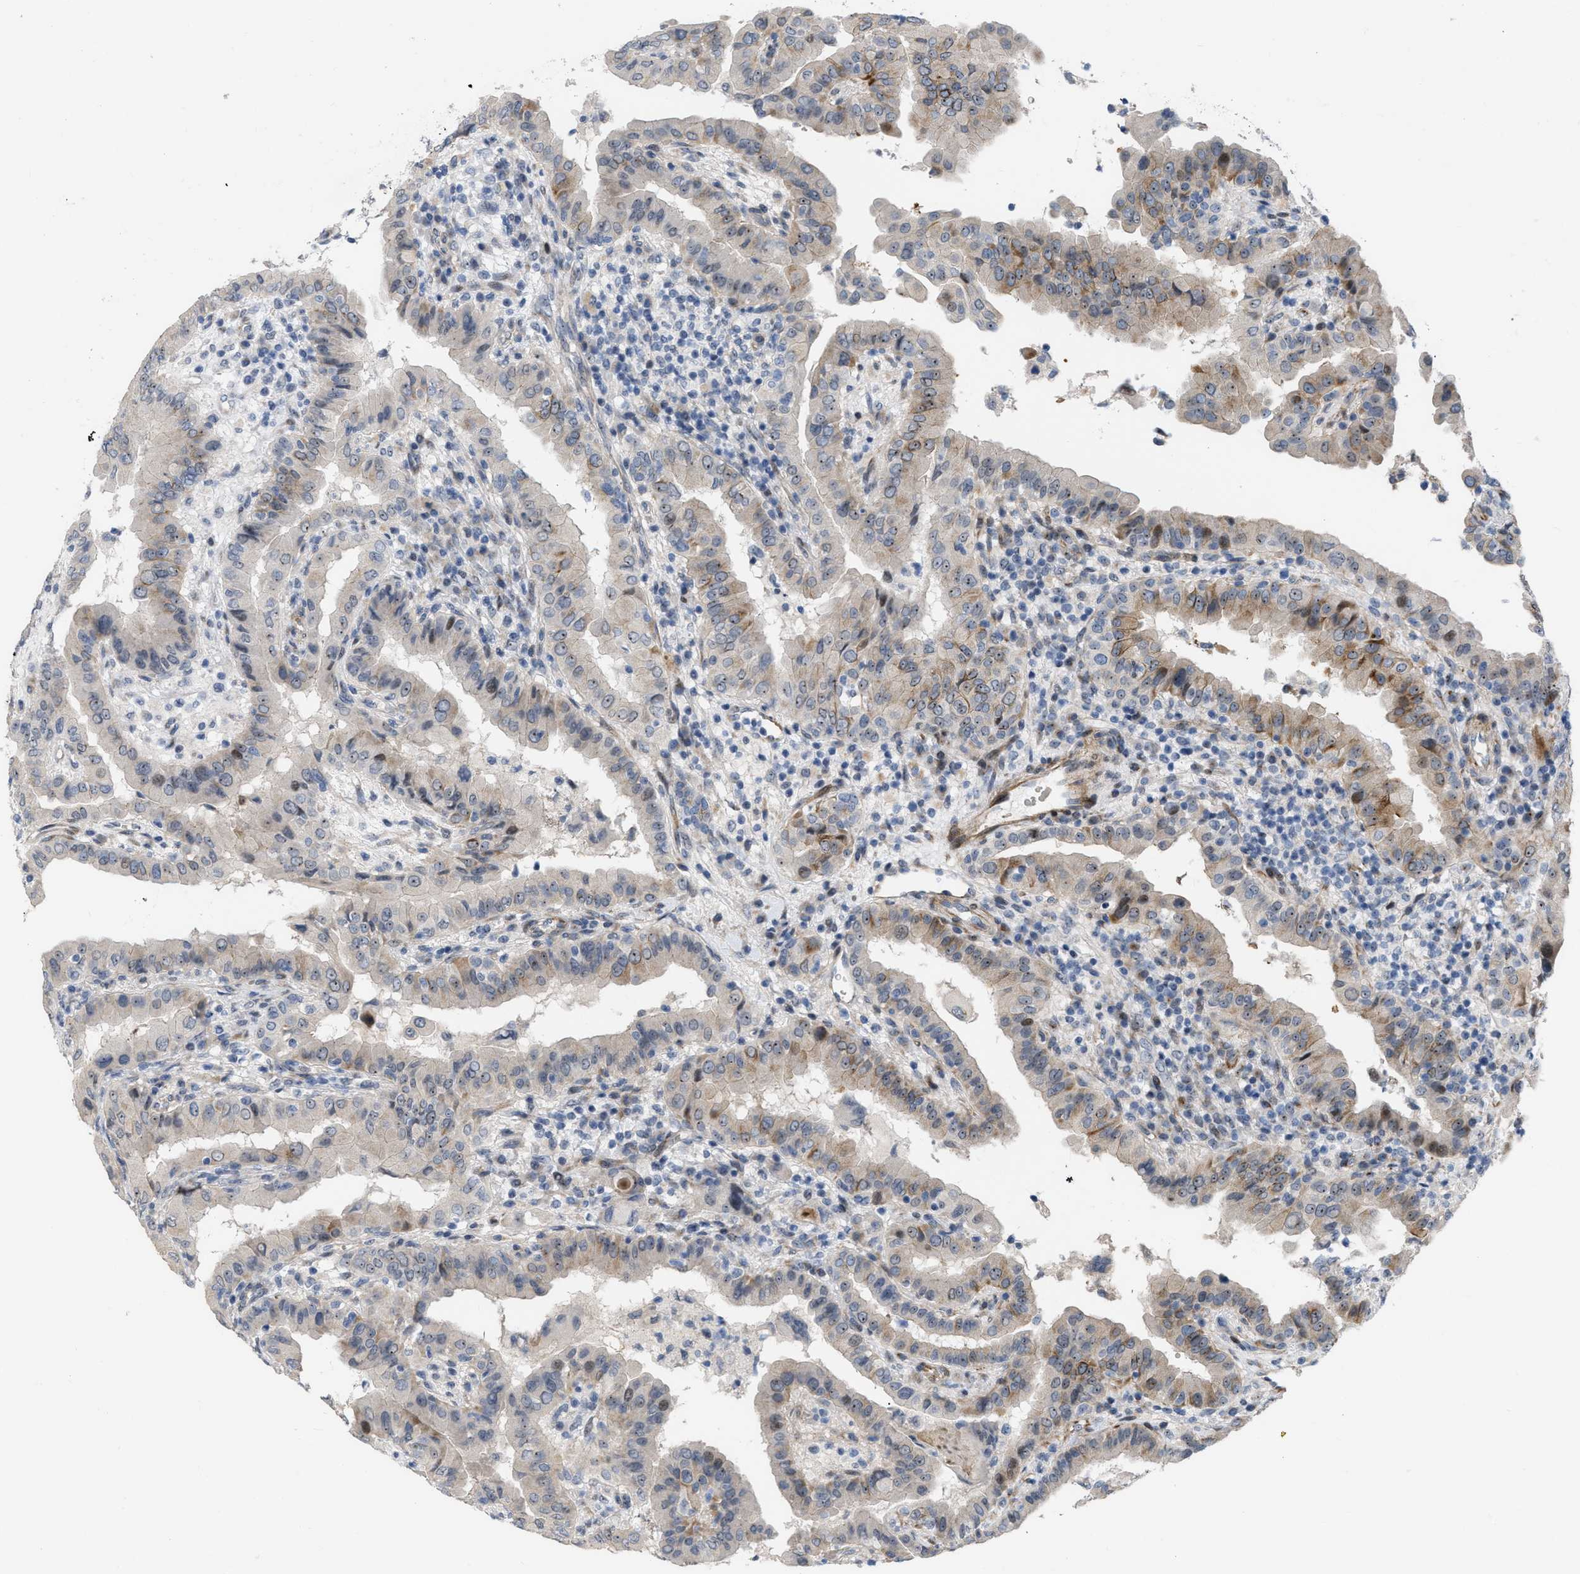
{"staining": {"intensity": "moderate", "quantity": "25%-75%", "location": "nuclear"}, "tissue": "thyroid cancer", "cell_type": "Tumor cells", "image_type": "cancer", "snomed": [{"axis": "morphology", "description": "Papillary adenocarcinoma, NOS"}, {"axis": "topography", "description": "Thyroid gland"}], "caption": "Brown immunohistochemical staining in thyroid papillary adenocarcinoma displays moderate nuclear staining in approximately 25%-75% of tumor cells.", "gene": "POLR1F", "patient": {"sex": "male", "age": 33}}